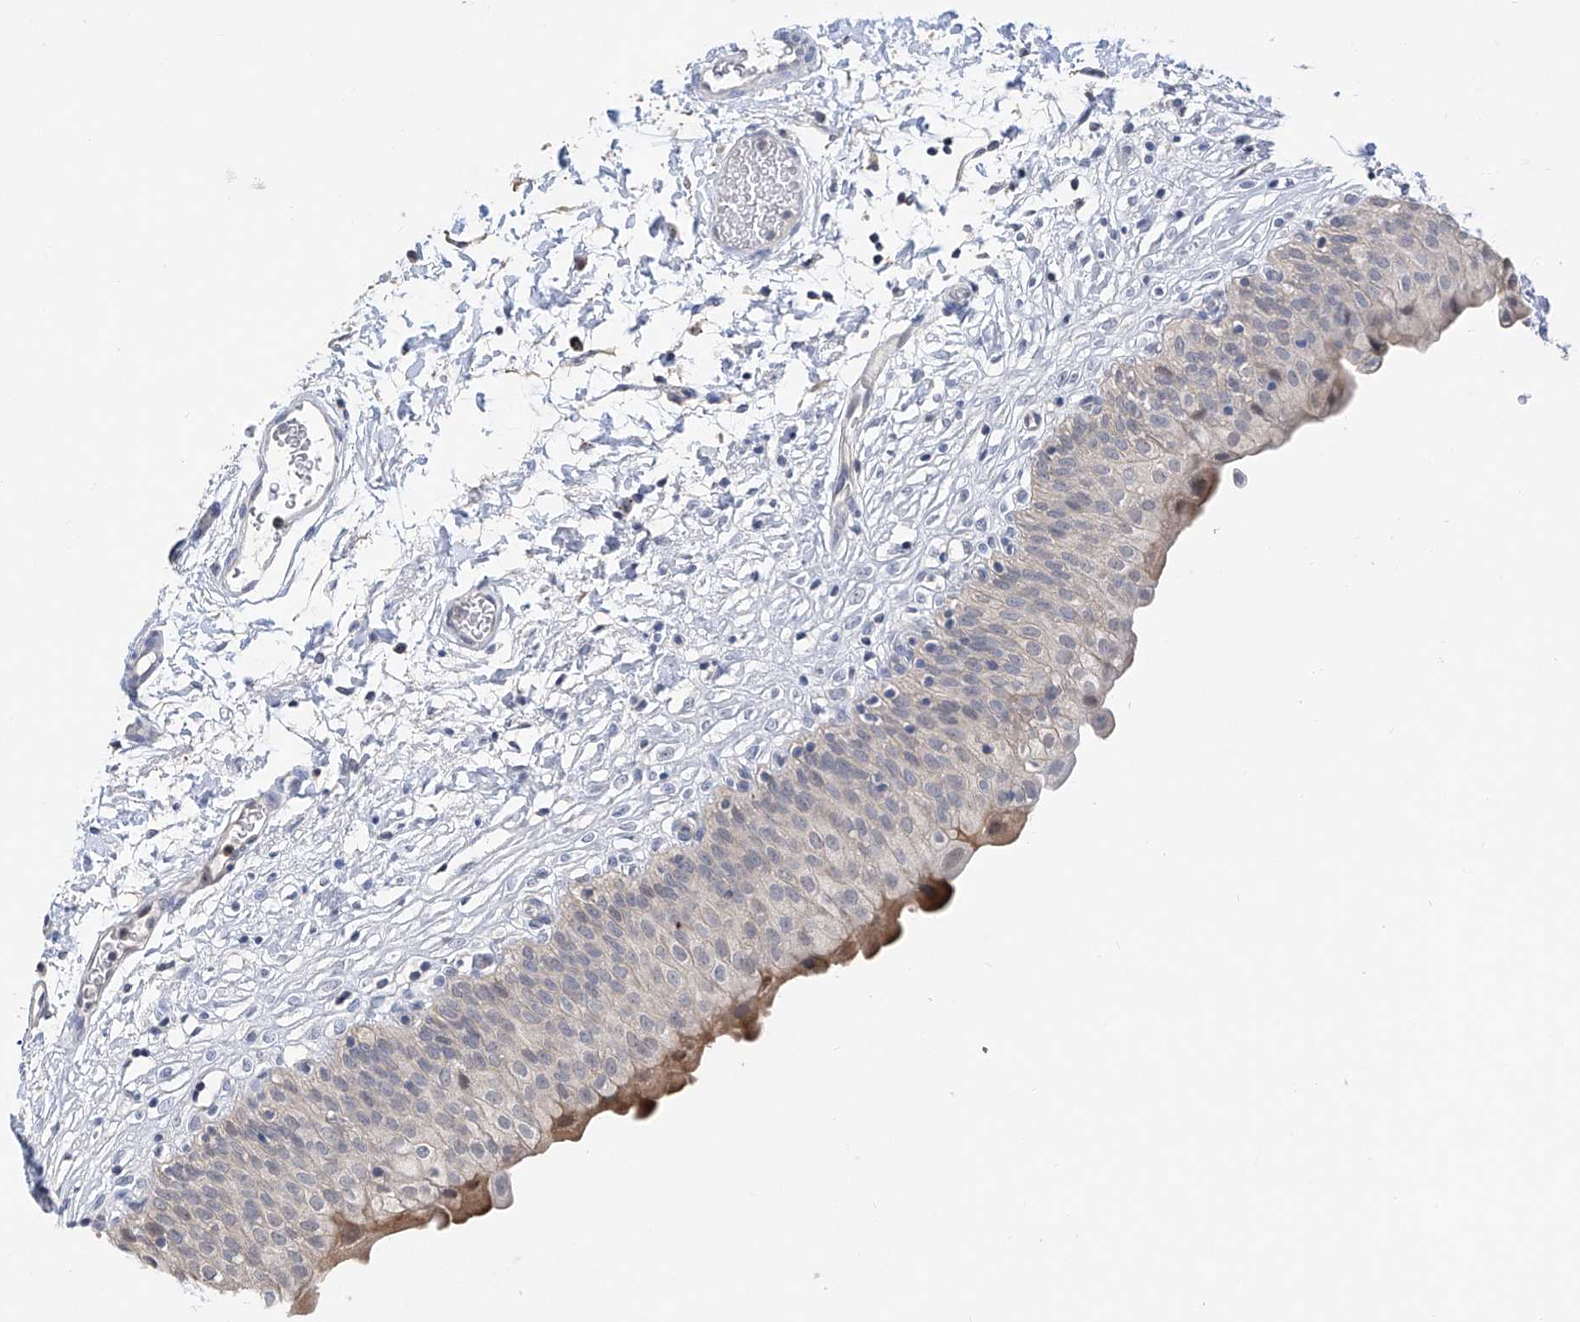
{"staining": {"intensity": "weak", "quantity": "<25%", "location": "cytoplasmic/membranous"}, "tissue": "urinary bladder", "cell_type": "Urothelial cells", "image_type": "normal", "snomed": [{"axis": "morphology", "description": "Normal tissue, NOS"}, {"axis": "topography", "description": "Urinary bladder"}], "caption": "Unremarkable urinary bladder was stained to show a protein in brown. There is no significant expression in urothelial cells. (DAB IHC visualized using brightfield microscopy, high magnification).", "gene": "FUCA2", "patient": {"sex": "male", "age": 55}}